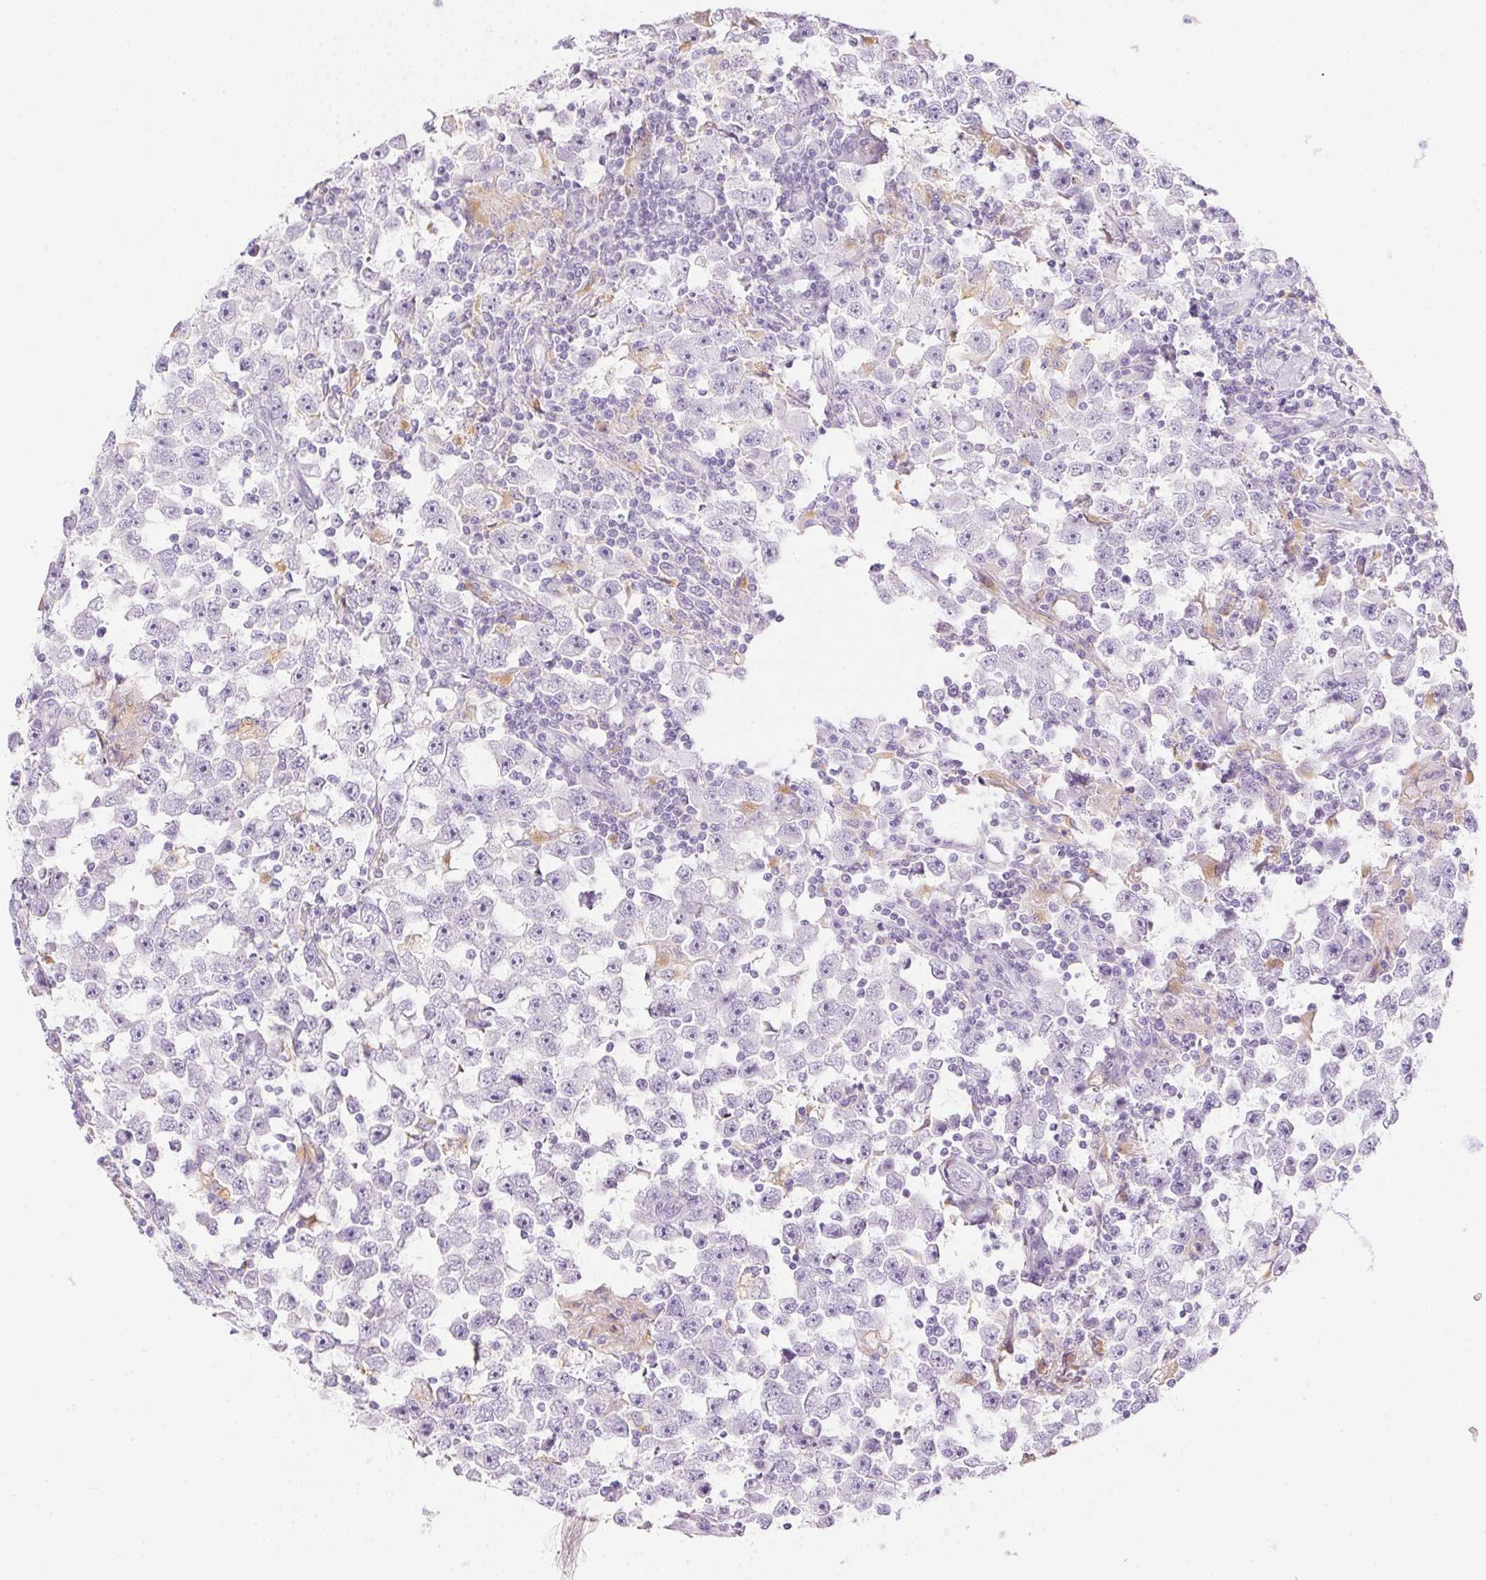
{"staining": {"intensity": "negative", "quantity": "none", "location": "none"}, "tissue": "testis cancer", "cell_type": "Tumor cells", "image_type": "cancer", "snomed": [{"axis": "morphology", "description": "Seminoma, NOS"}, {"axis": "topography", "description": "Testis"}], "caption": "This is an immunohistochemistry micrograph of testis cancer. There is no staining in tumor cells.", "gene": "ATP6V1G3", "patient": {"sex": "male", "age": 33}}